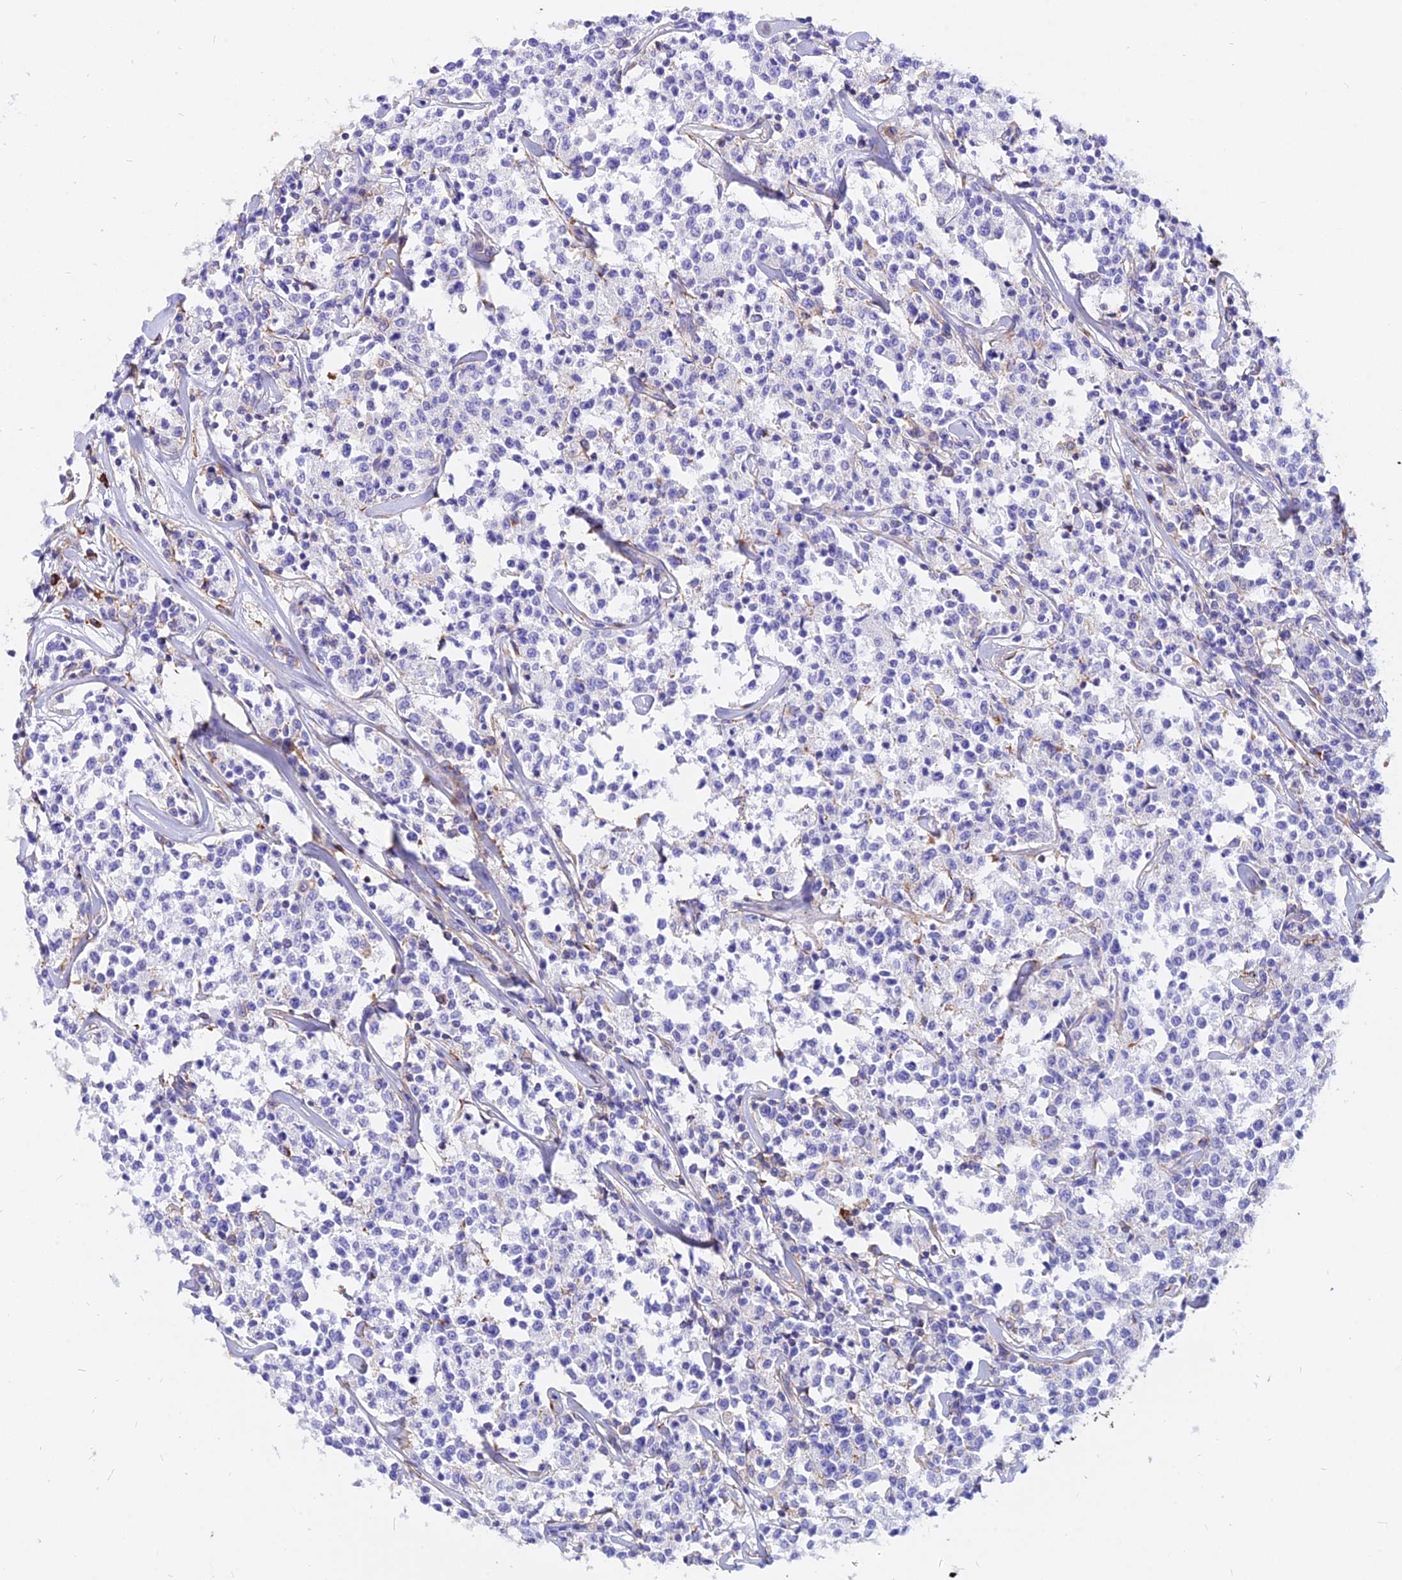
{"staining": {"intensity": "negative", "quantity": "none", "location": "none"}, "tissue": "lymphoma", "cell_type": "Tumor cells", "image_type": "cancer", "snomed": [{"axis": "morphology", "description": "Malignant lymphoma, non-Hodgkin's type, Low grade"}, {"axis": "topography", "description": "Small intestine"}], "caption": "An immunohistochemistry (IHC) photomicrograph of lymphoma is shown. There is no staining in tumor cells of lymphoma.", "gene": "AGTRAP", "patient": {"sex": "female", "age": 59}}